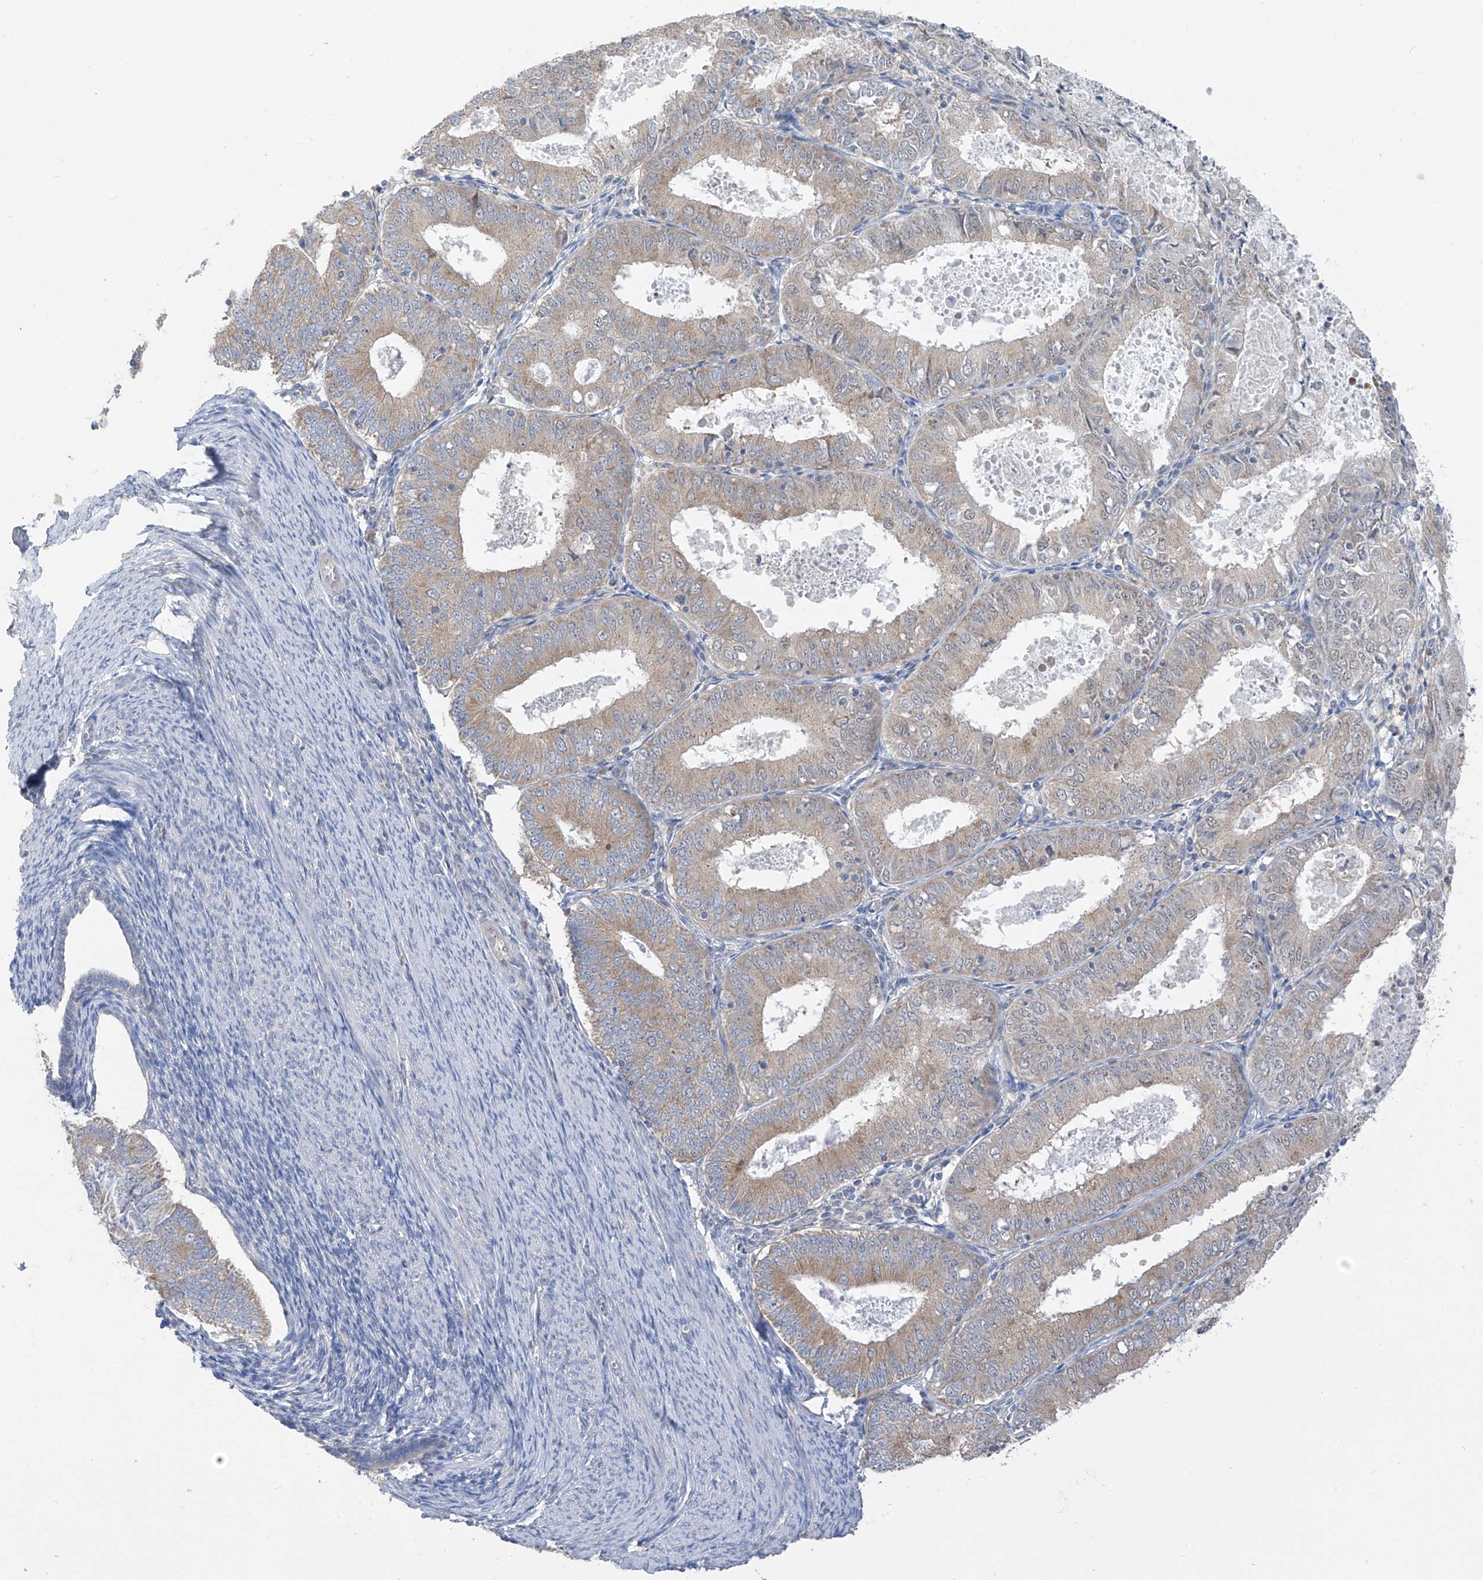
{"staining": {"intensity": "weak", "quantity": "<25%", "location": "cytoplasmic/membranous"}, "tissue": "endometrial cancer", "cell_type": "Tumor cells", "image_type": "cancer", "snomed": [{"axis": "morphology", "description": "Adenocarcinoma, NOS"}, {"axis": "topography", "description": "Endometrium"}], "caption": "Protein analysis of endometrial adenocarcinoma shows no significant positivity in tumor cells. Brightfield microscopy of immunohistochemistry (IHC) stained with DAB (3,3'-diaminobenzidine) (brown) and hematoxylin (blue), captured at high magnification.", "gene": "RPL4", "patient": {"sex": "female", "age": 57}}